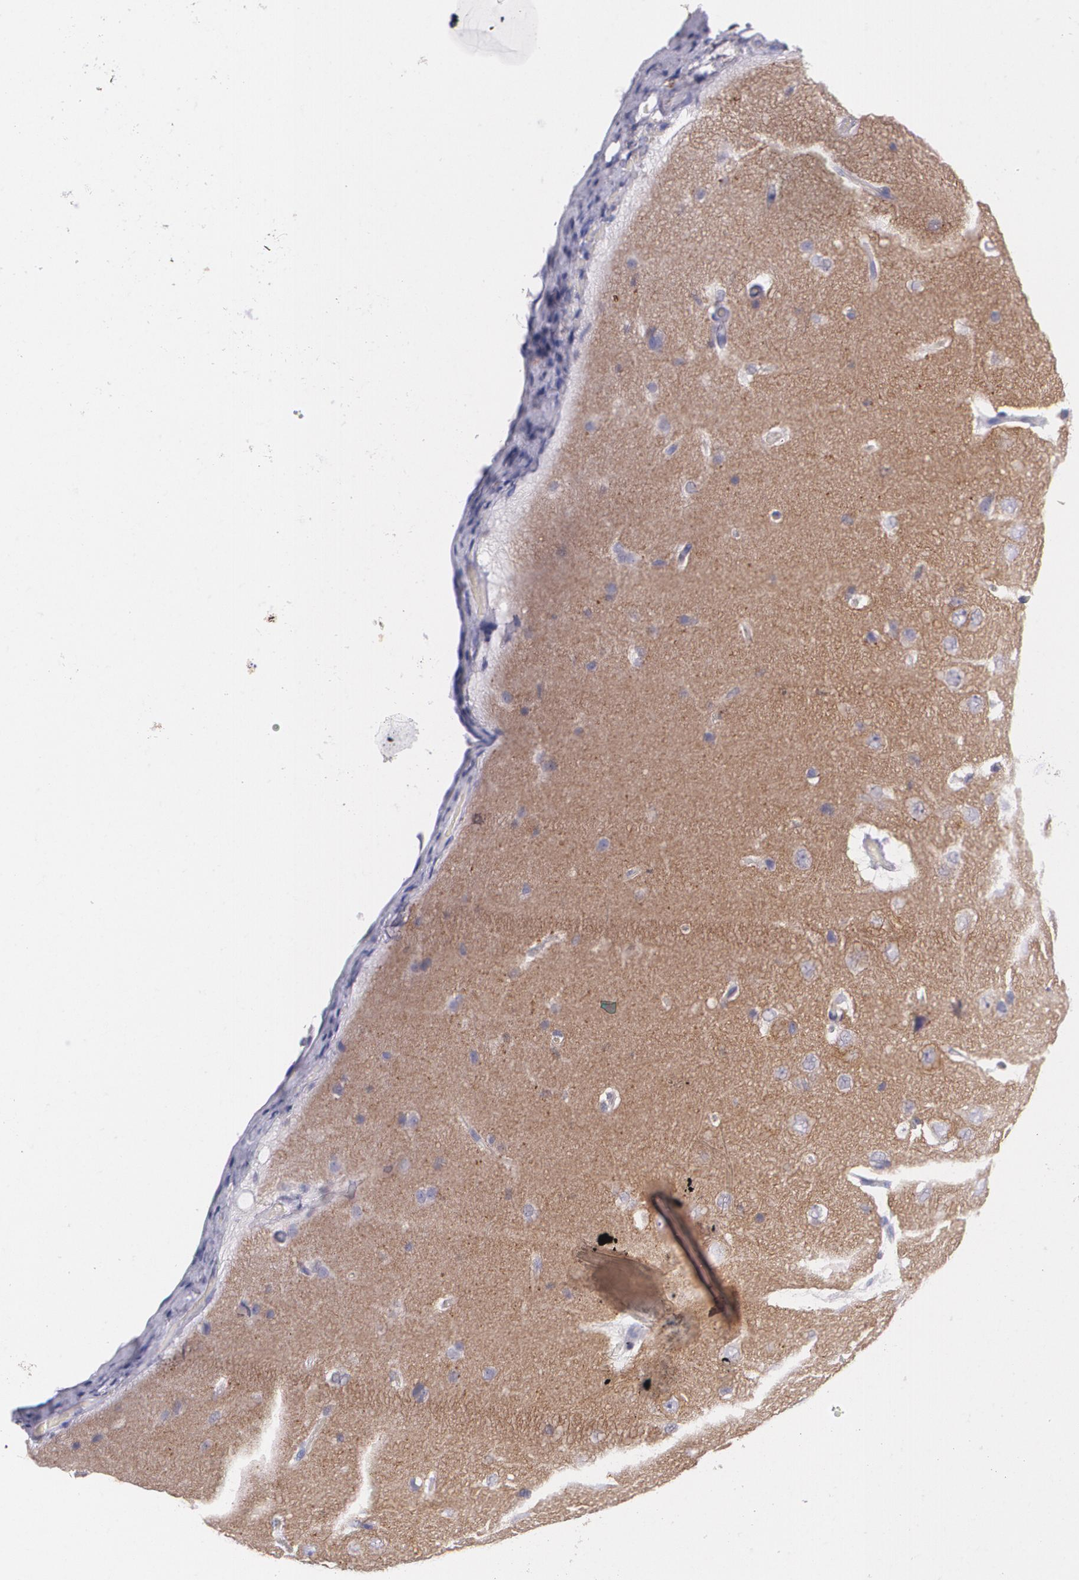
{"staining": {"intensity": "negative", "quantity": "none", "location": "none"}, "tissue": "cerebral cortex", "cell_type": "Endothelial cells", "image_type": "normal", "snomed": [{"axis": "morphology", "description": "Normal tissue, NOS"}, {"axis": "topography", "description": "Cerebral cortex"}], "caption": "Immunohistochemistry (IHC) micrograph of benign cerebral cortex: human cerebral cortex stained with DAB (3,3'-diaminobenzidine) shows no significant protein expression in endothelial cells.", "gene": "RTN1", "patient": {"sex": "female", "age": 45}}